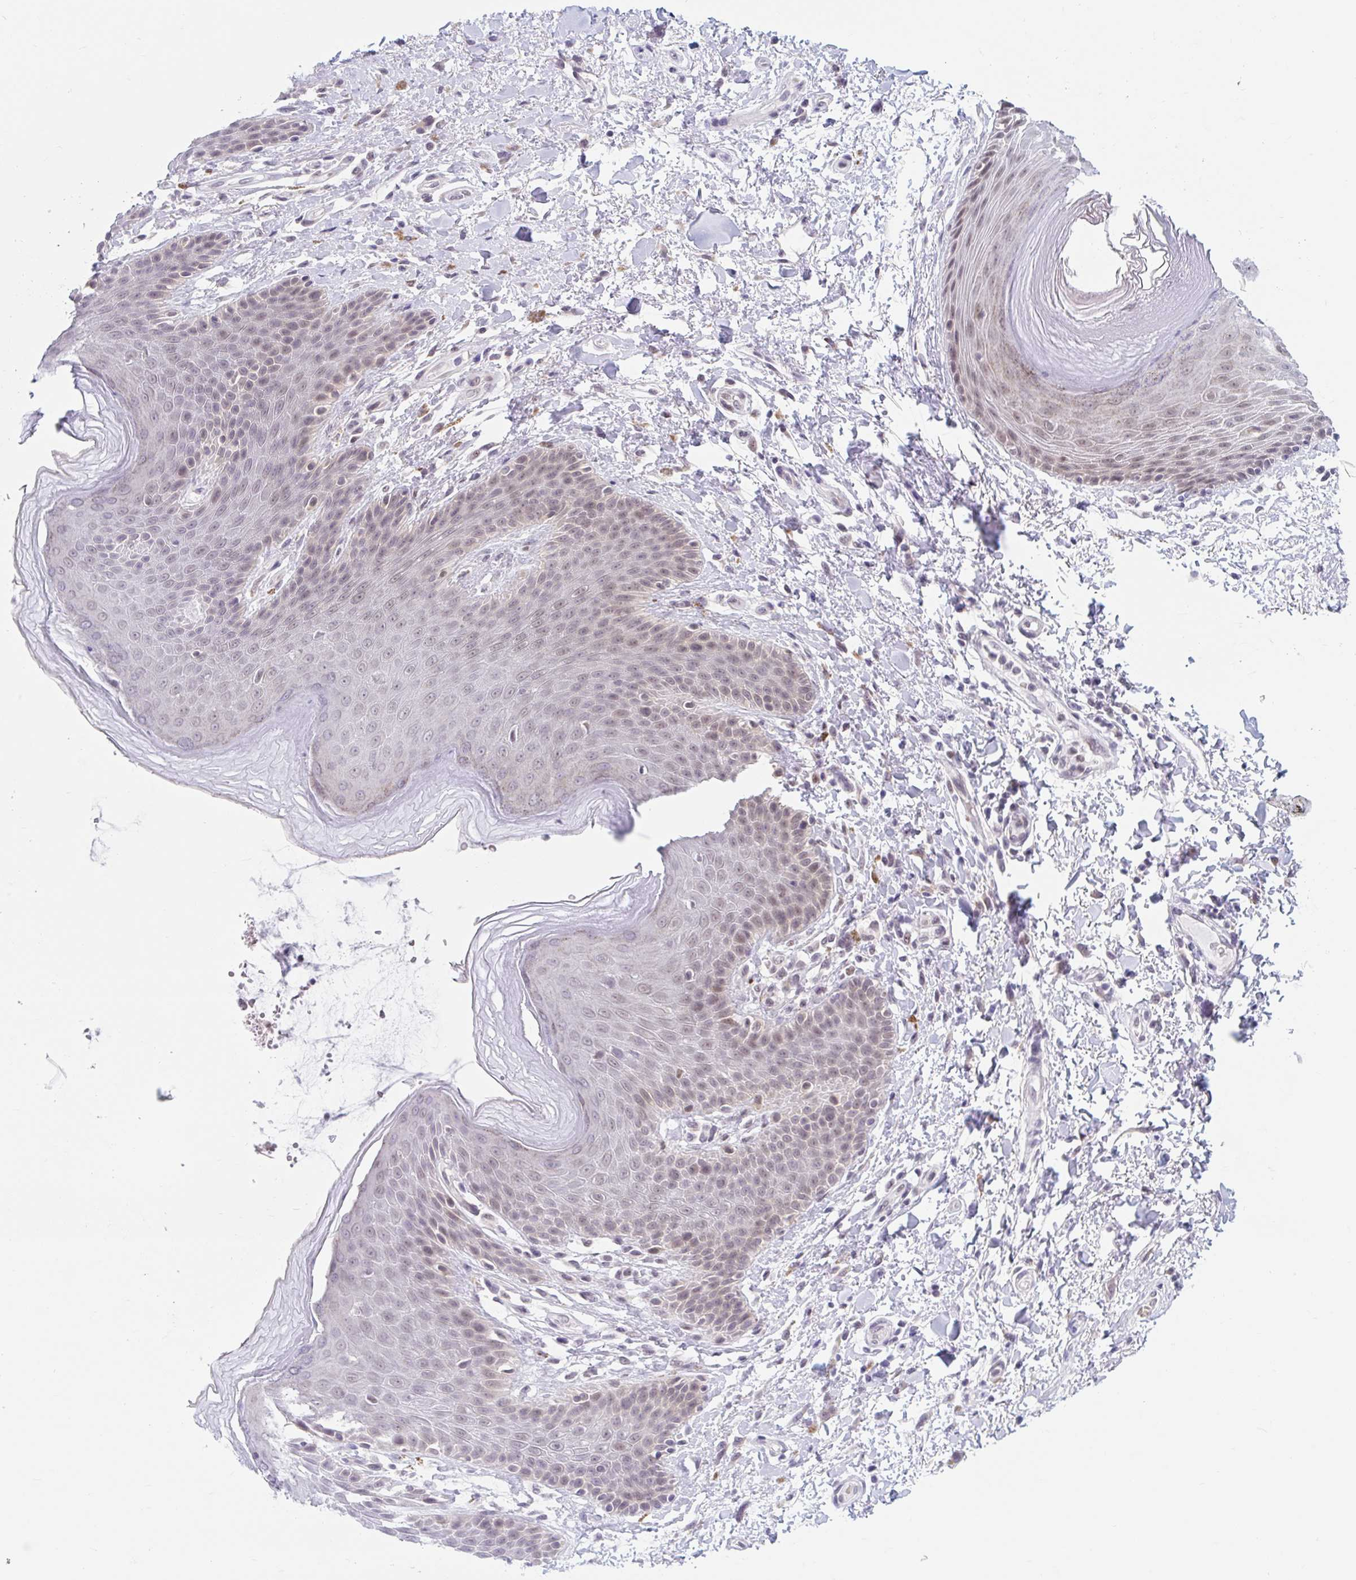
{"staining": {"intensity": "negative", "quantity": "none", "location": "none"}, "tissue": "skin", "cell_type": "Epidermal cells", "image_type": "normal", "snomed": [{"axis": "morphology", "description": "Normal tissue, NOS"}, {"axis": "topography", "description": "Peripheral nerve tissue"}], "caption": "An image of skin stained for a protein shows no brown staining in epidermal cells. (Brightfield microscopy of DAB (3,3'-diaminobenzidine) immunohistochemistry (IHC) at high magnification).", "gene": "SRSF10", "patient": {"sex": "male", "age": 51}}